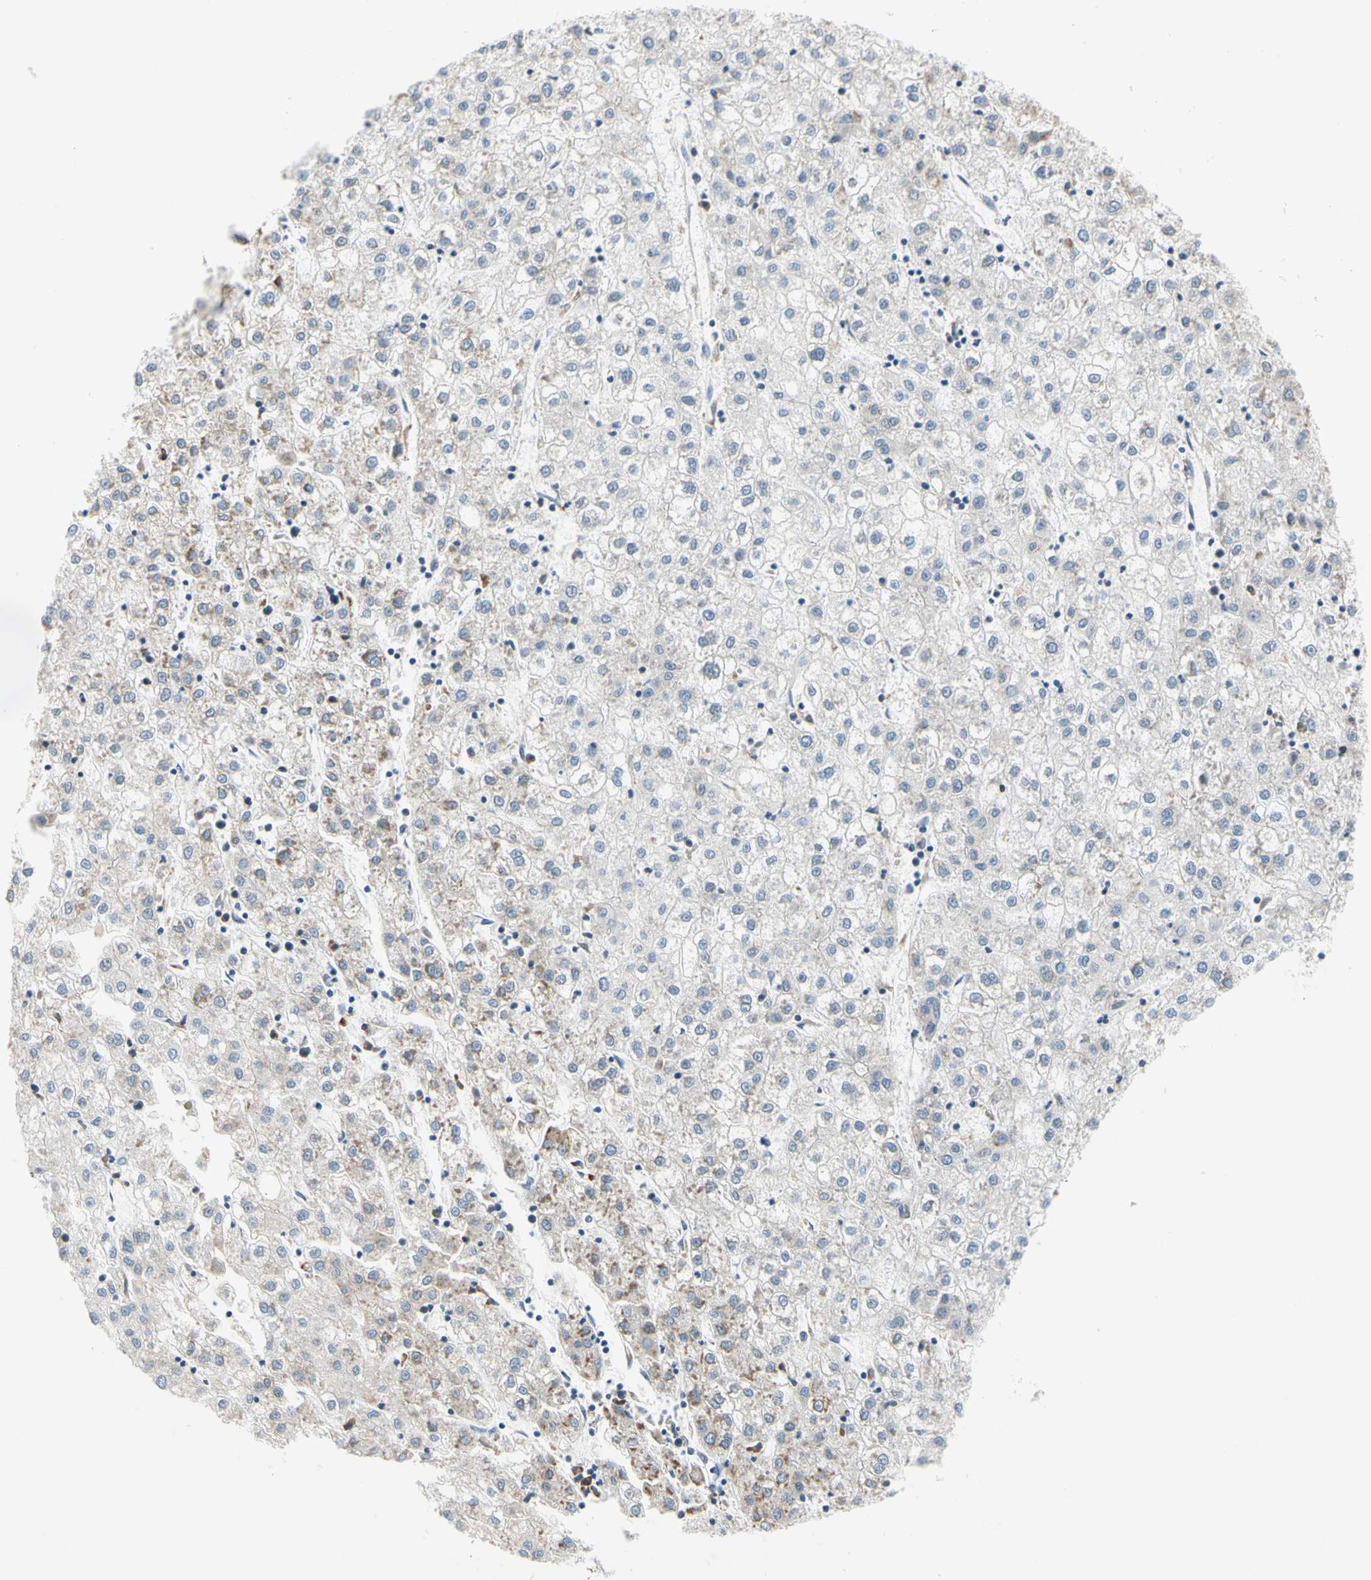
{"staining": {"intensity": "moderate", "quantity": "<25%", "location": "cytoplasmic/membranous"}, "tissue": "liver cancer", "cell_type": "Tumor cells", "image_type": "cancer", "snomed": [{"axis": "morphology", "description": "Carcinoma, Hepatocellular, NOS"}, {"axis": "topography", "description": "Liver"}], "caption": "An immunohistochemistry (IHC) histopathology image of tumor tissue is shown. Protein staining in brown shows moderate cytoplasmic/membranous positivity in hepatocellular carcinoma (liver) within tumor cells.", "gene": "STXBP1", "patient": {"sex": "male", "age": 72}}